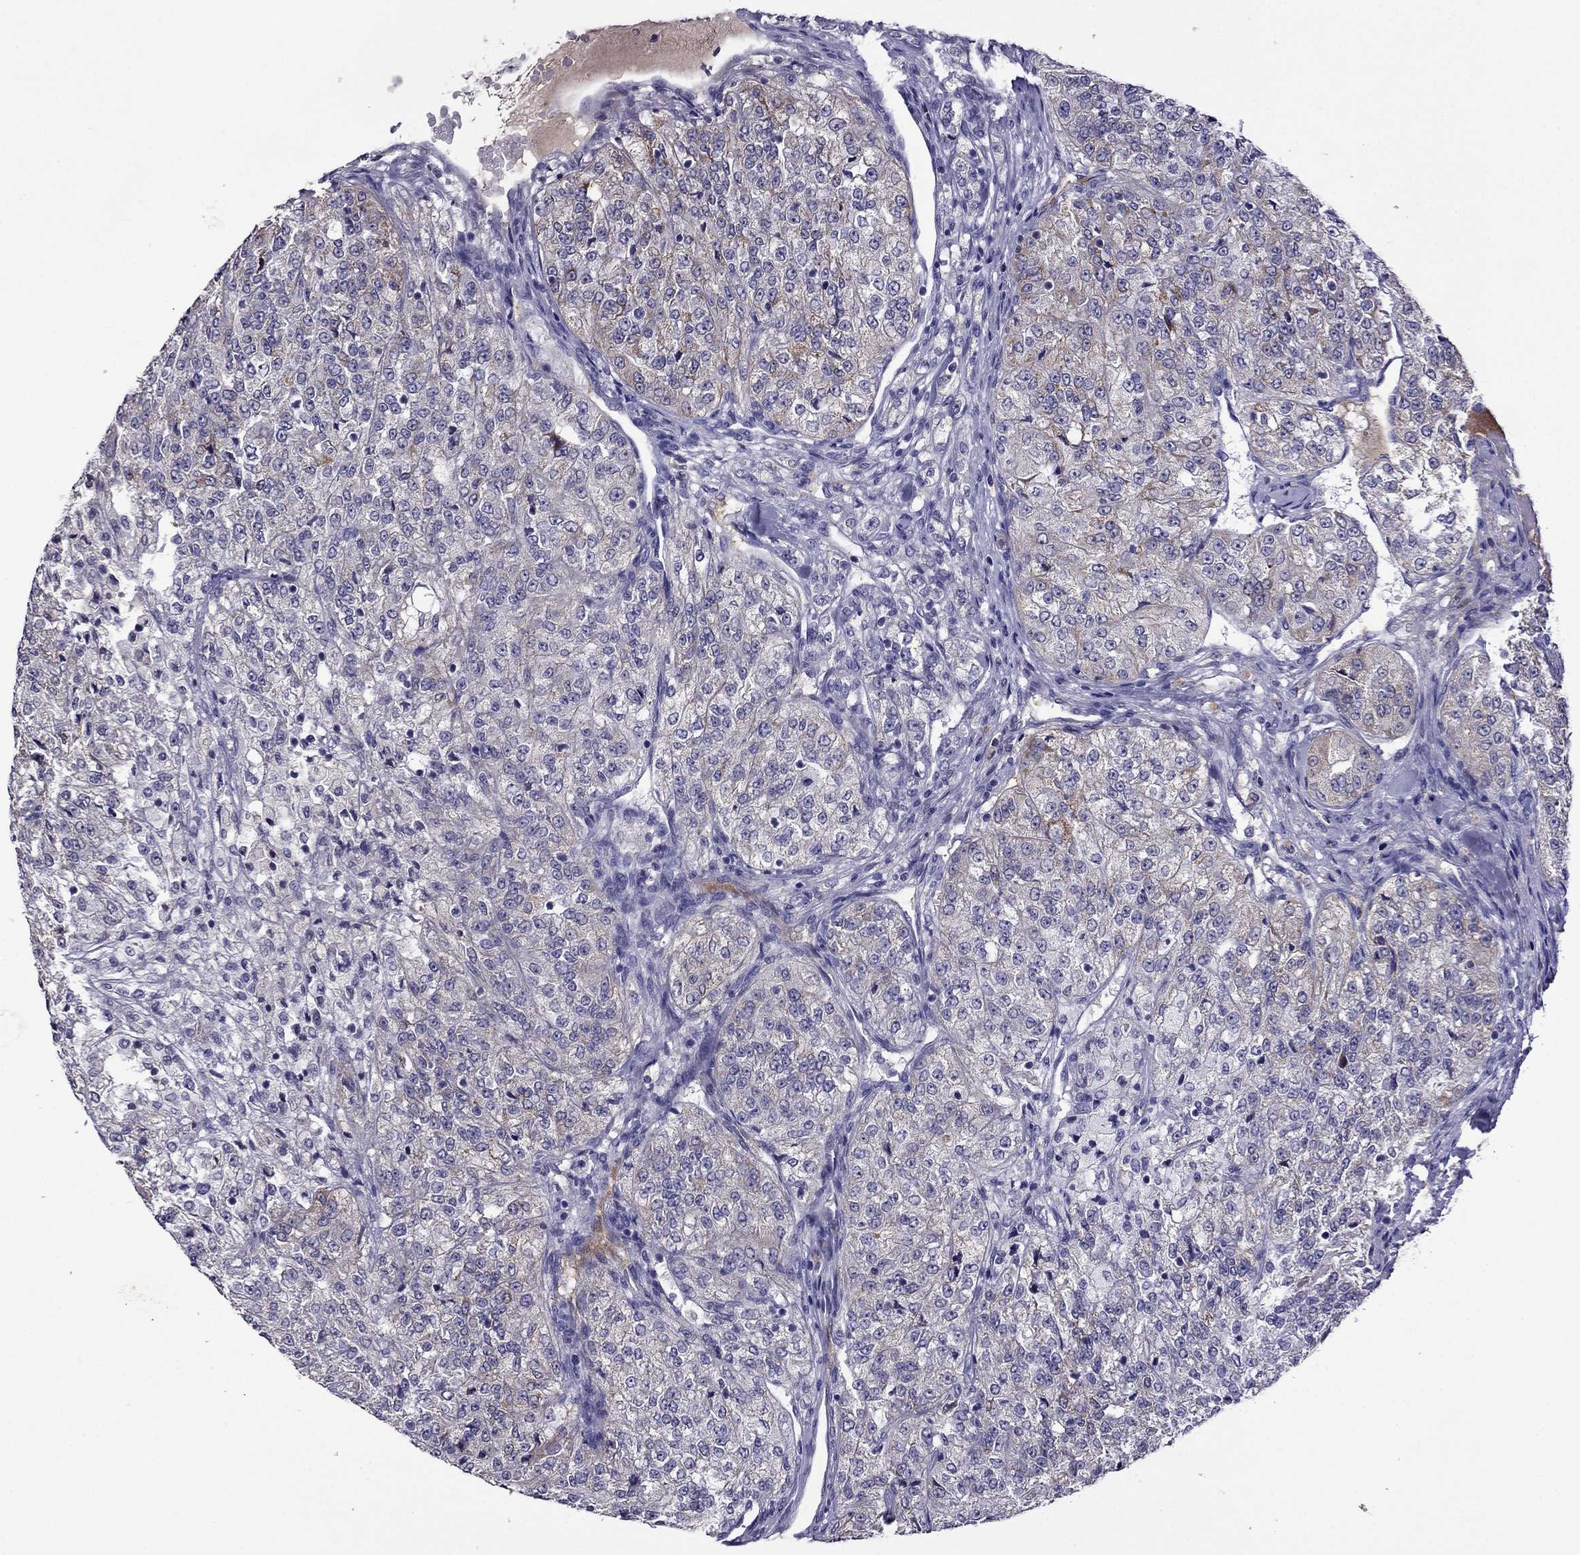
{"staining": {"intensity": "moderate", "quantity": "<25%", "location": "cytoplasmic/membranous"}, "tissue": "renal cancer", "cell_type": "Tumor cells", "image_type": "cancer", "snomed": [{"axis": "morphology", "description": "Adenocarcinoma, NOS"}, {"axis": "topography", "description": "Kidney"}], "caption": "Renal cancer (adenocarcinoma) was stained to show a protein in brown. There is low levels of moderate cytoplasmic/membranous expression in approximately <25% of tumor cells.", "gene": "SPTBN4", "patient": {"sex": "female", "age": 63}}